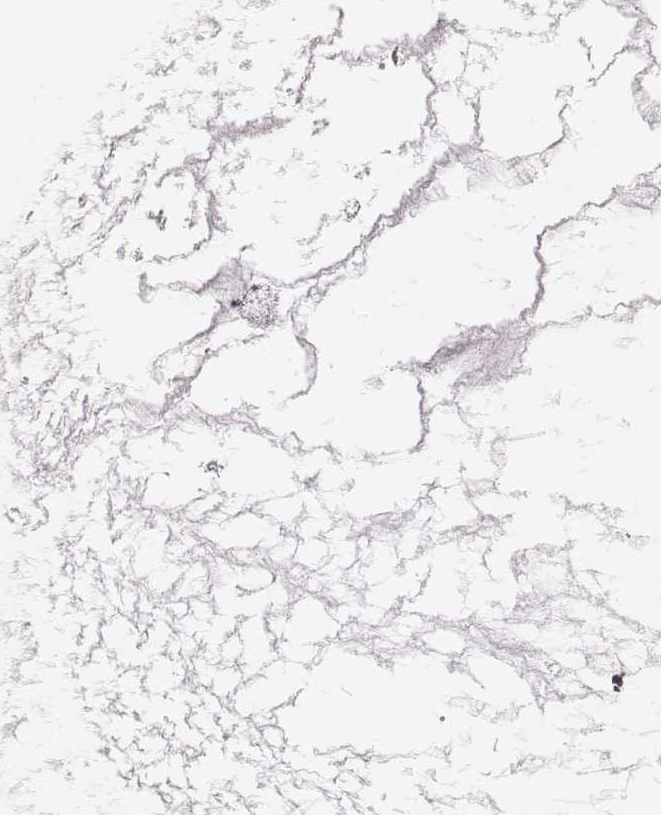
{"staining": {"intensity": "negative", "quantity": "none", "location": "none"}, "tissue": "ovarian cancer", "cell_type": "Tumor cells", "image_type": "cancer", "snomed": [{"axis": "morphology", "description": "Cystadenocarcinoma, mucinous, NOS"}, {"axis": "topography", "description": "Ovary"}], "caption": "This image is of ovarian cancer (mucinous cystadenocarcinoma) stained with immunohistochemistry to label a protein in brown with the nuclei are counter-stained blue. There is no expression in tumor cells.", "gene": "LY6K", "patient": {"sex": "female", "age": 41}}